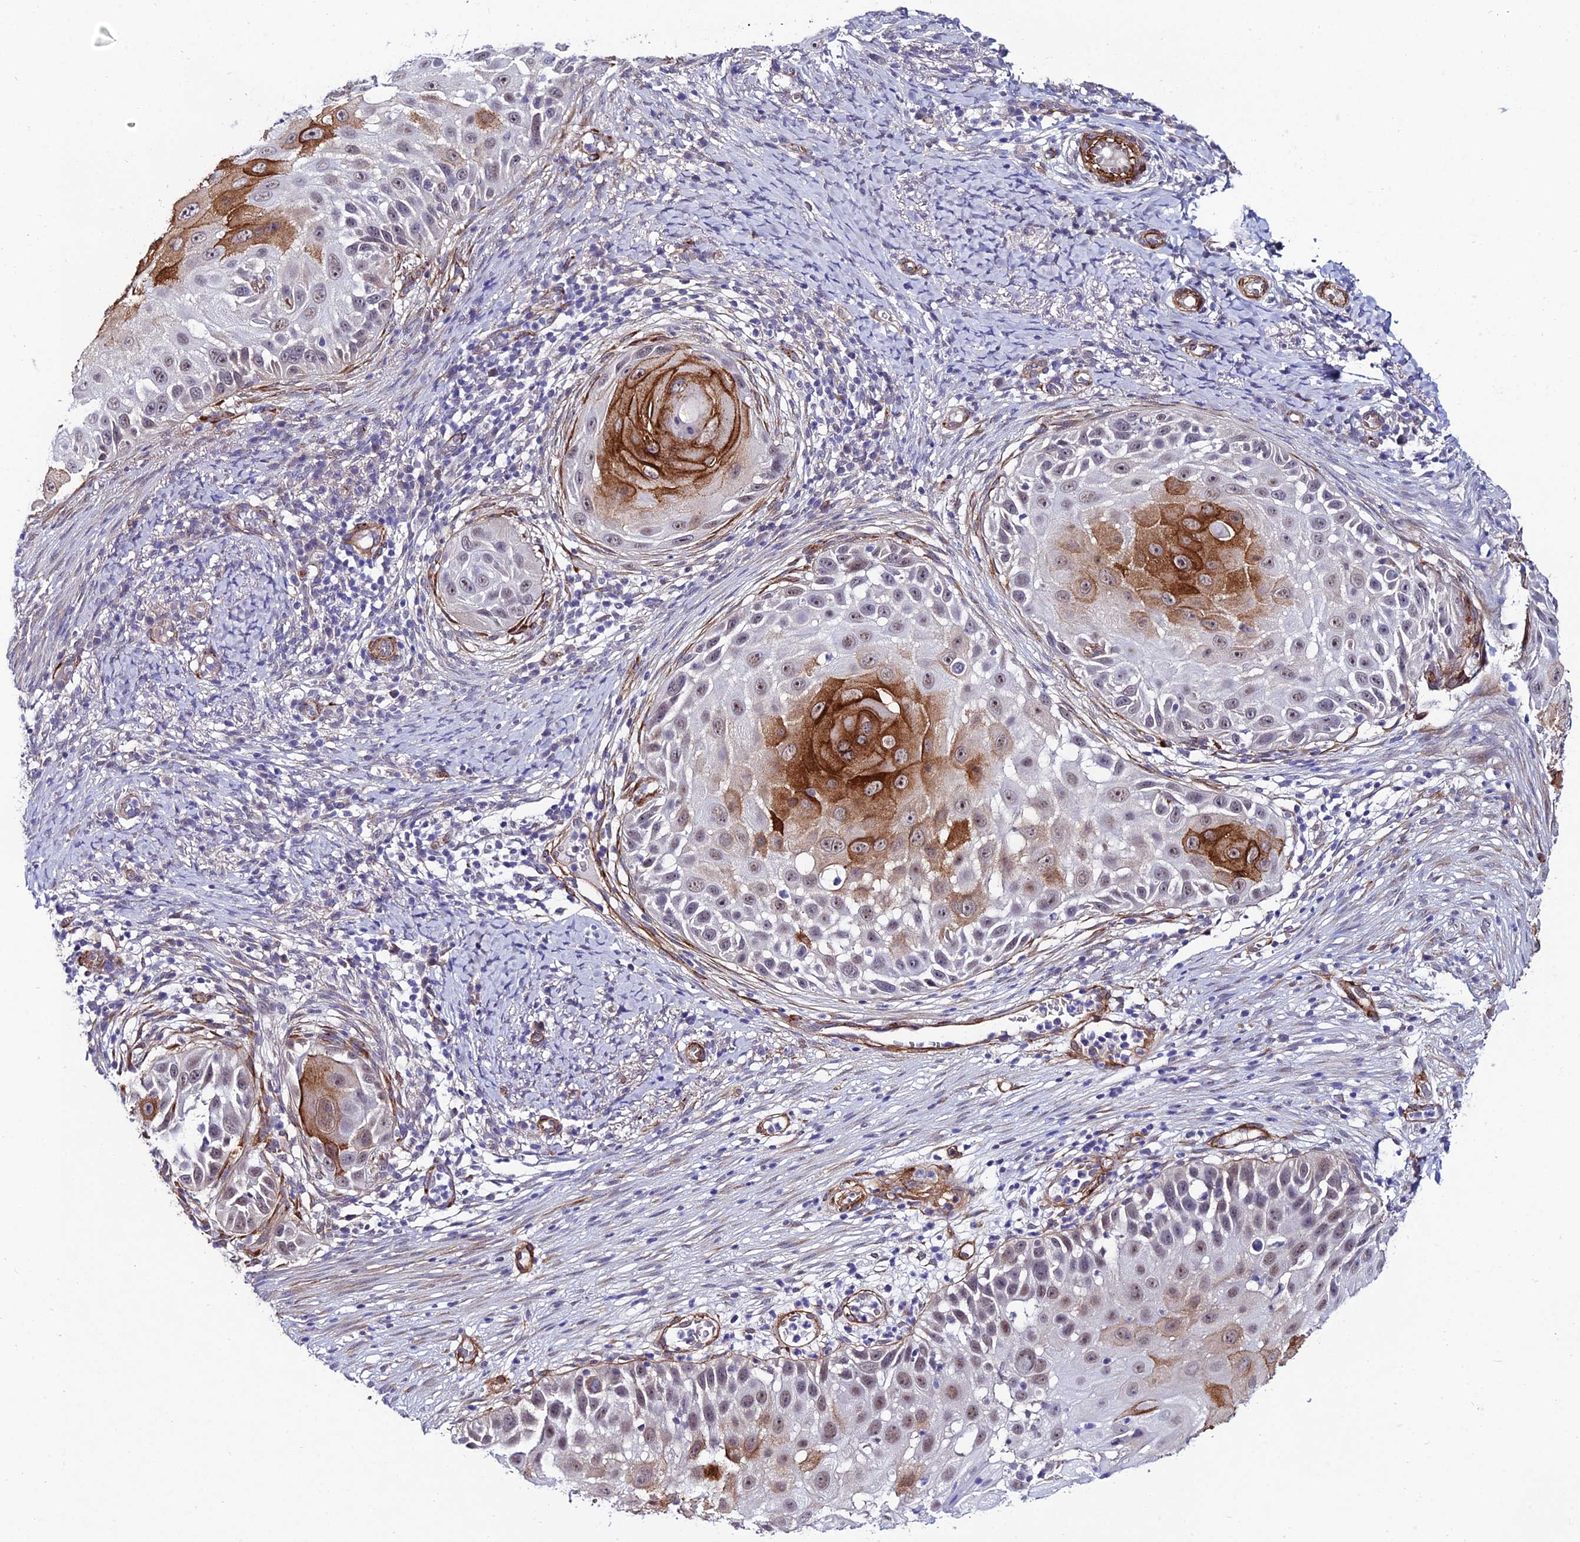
{"staining": {"intensity": "strong", "quantity": "<25%", "location": "cytoplasmic/membranous"}, "tissue": "skin cancer", "cell_type": "Tumor cells", "image_type": "cancer", "snomed": [{"axis": "morphology", "description": "Squamous cell carcinoma, NOS"}, {"axis": "topography", "description": "Skin"}], "caption": "Protein expression analysis of human skin cancer reveals strong cytoplasmic/membranous positivity in about <25% of tumor cells.", "gene": "SYT15", "patient": {"sex": "female", "age": 44}}